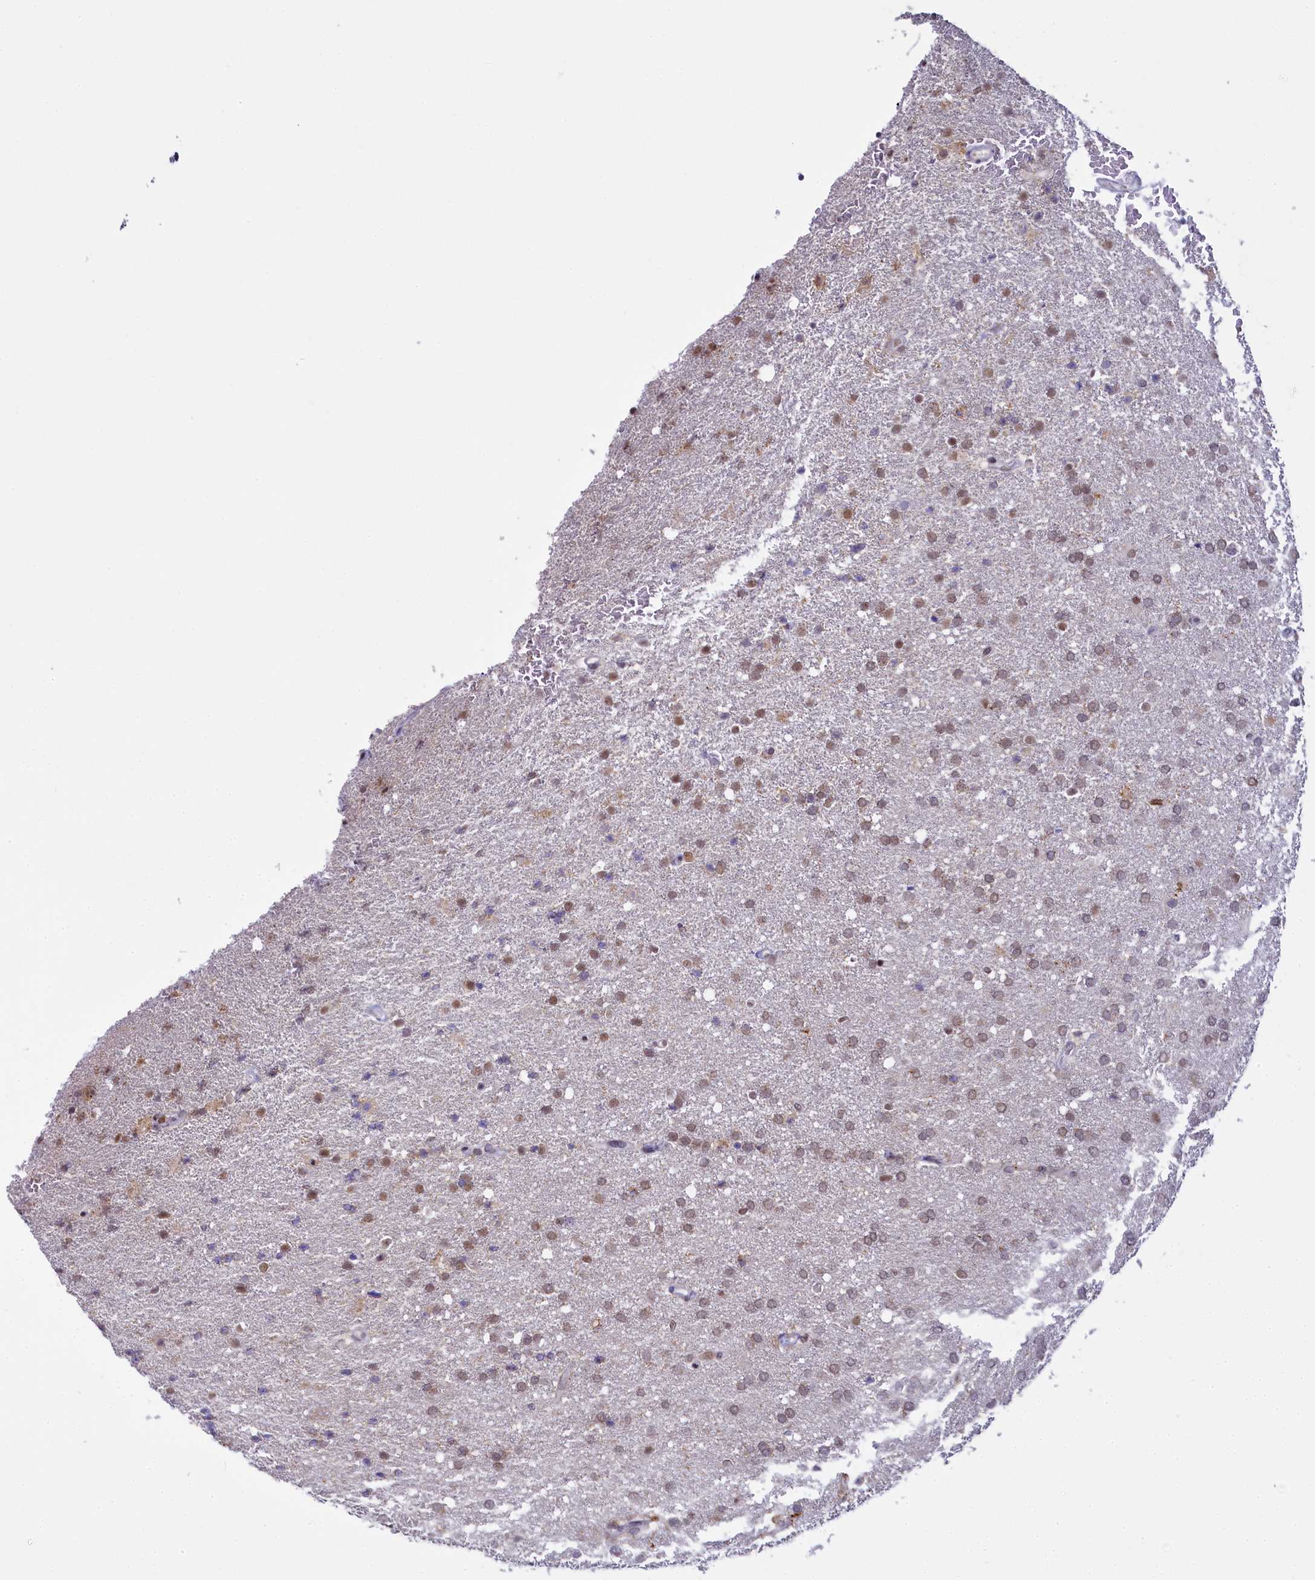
{"staining": {"intensity": "moderate", "quantity": "<25%", "location": "nuclear"}, "tissue": "glioma", "cell_type": "Tumor cells", "image_type": "cancer", "snomed": [{"axis": "morphology", "description": "Glioma, malignant, High grade"}, {"axis": "topography", "description": "Brain"}], "caption": "Glioma tissue reveals moderate nuclear staining in approximately <25% of tumor cells, visualized by immunohistochemistry. (Brightfield microscopy of DAB IHC at high magnification).", "gene": "PPHLN1", "patient": {"sex": "male", "age": 72}}